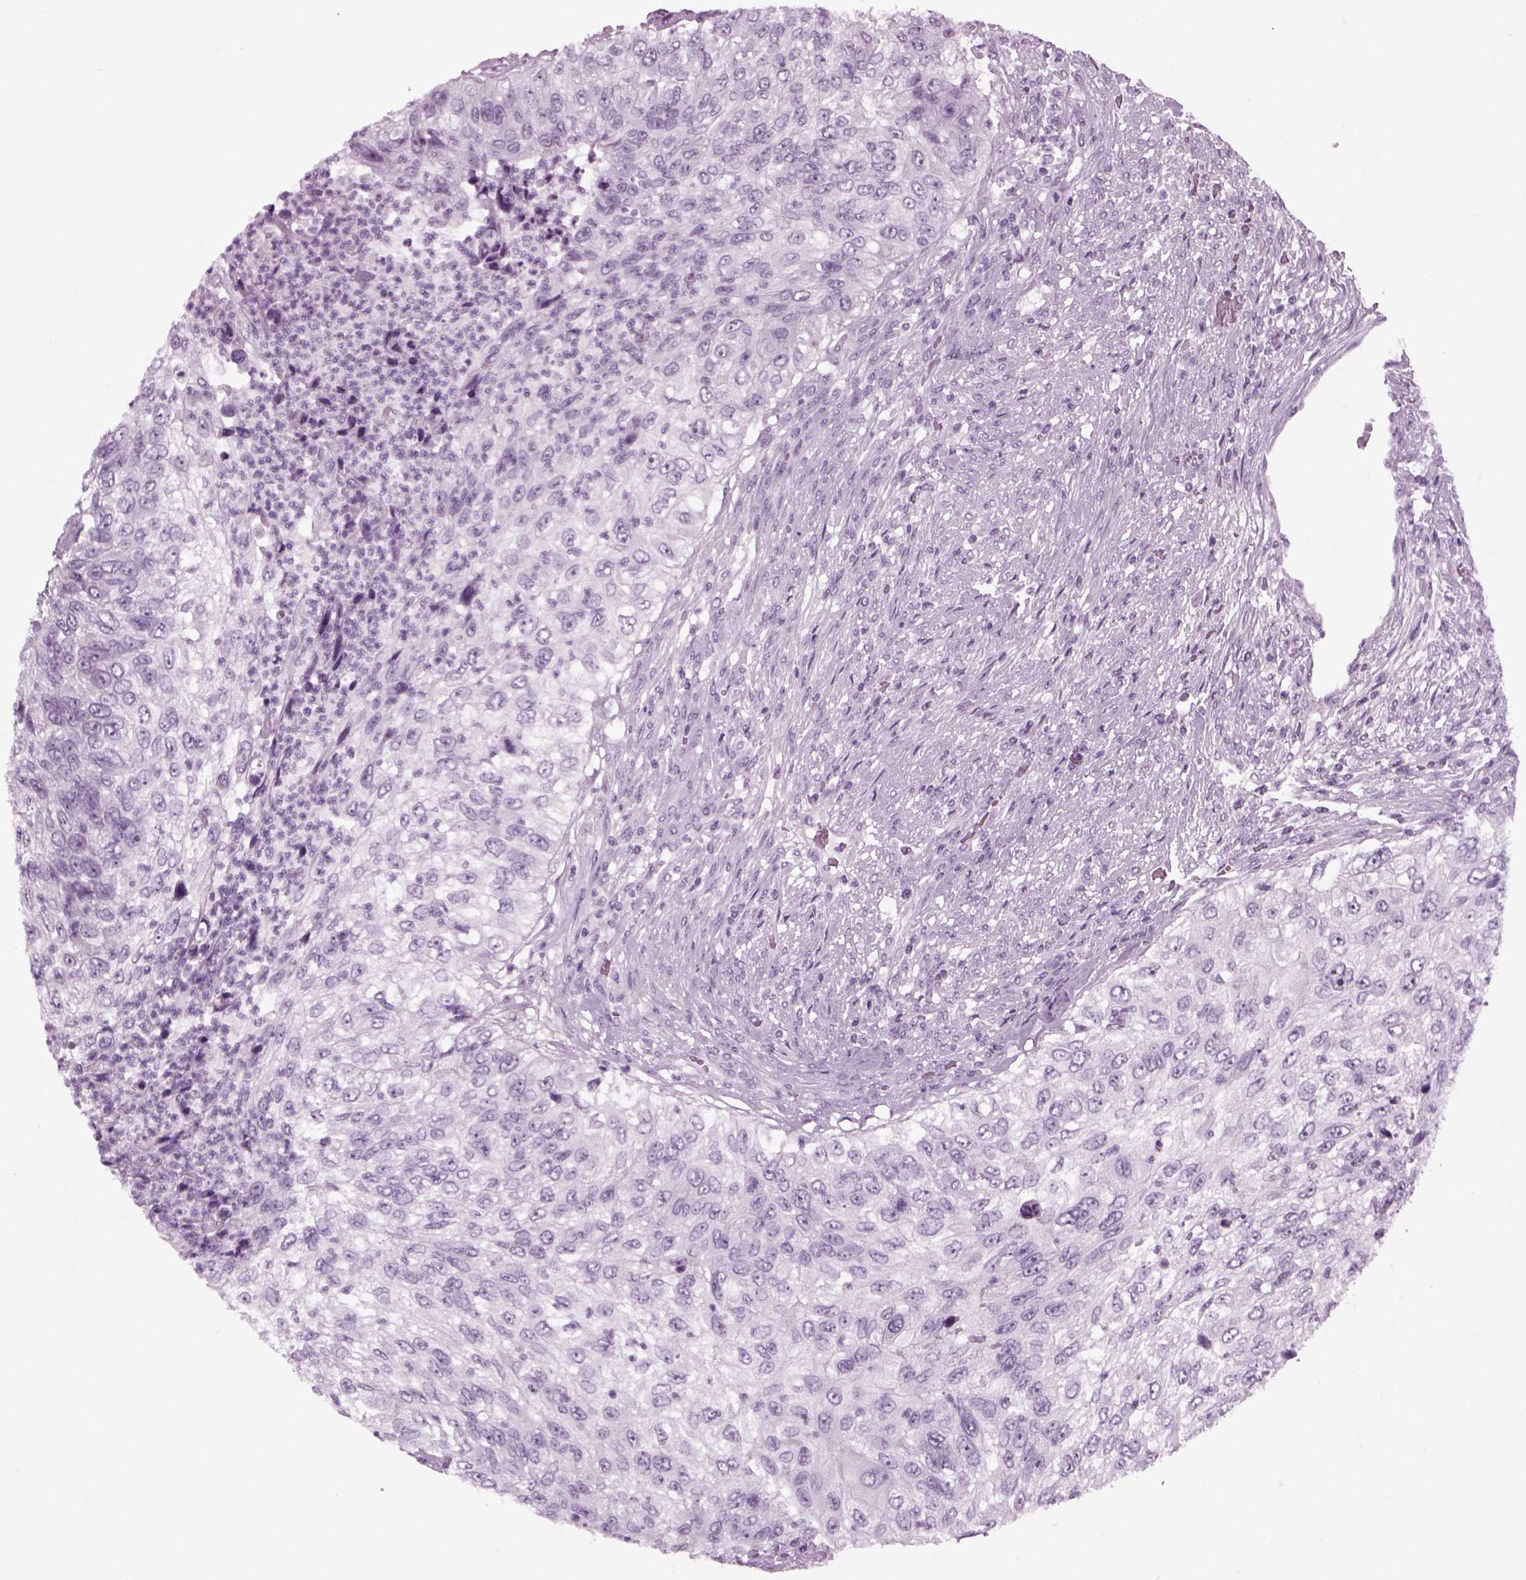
{"staining": {"intensity": "negative", "quantity": "none", "location": "none"}, "tissue": "urothelial cancer", "cell_type": "Tumor cells", "image_type": "cancer", "snomed": [{"axis": "morphology", "description": "Urothelial carcinoma, High grade"}, {"axis": "topography", "description": "Urinary bladder"}], "caption": "Immunohistochemistry of human urothelial cancer shows no expression in tumor cells.", "gene": "FAM24A", "patient": {"sex": "female", "age": 60}}